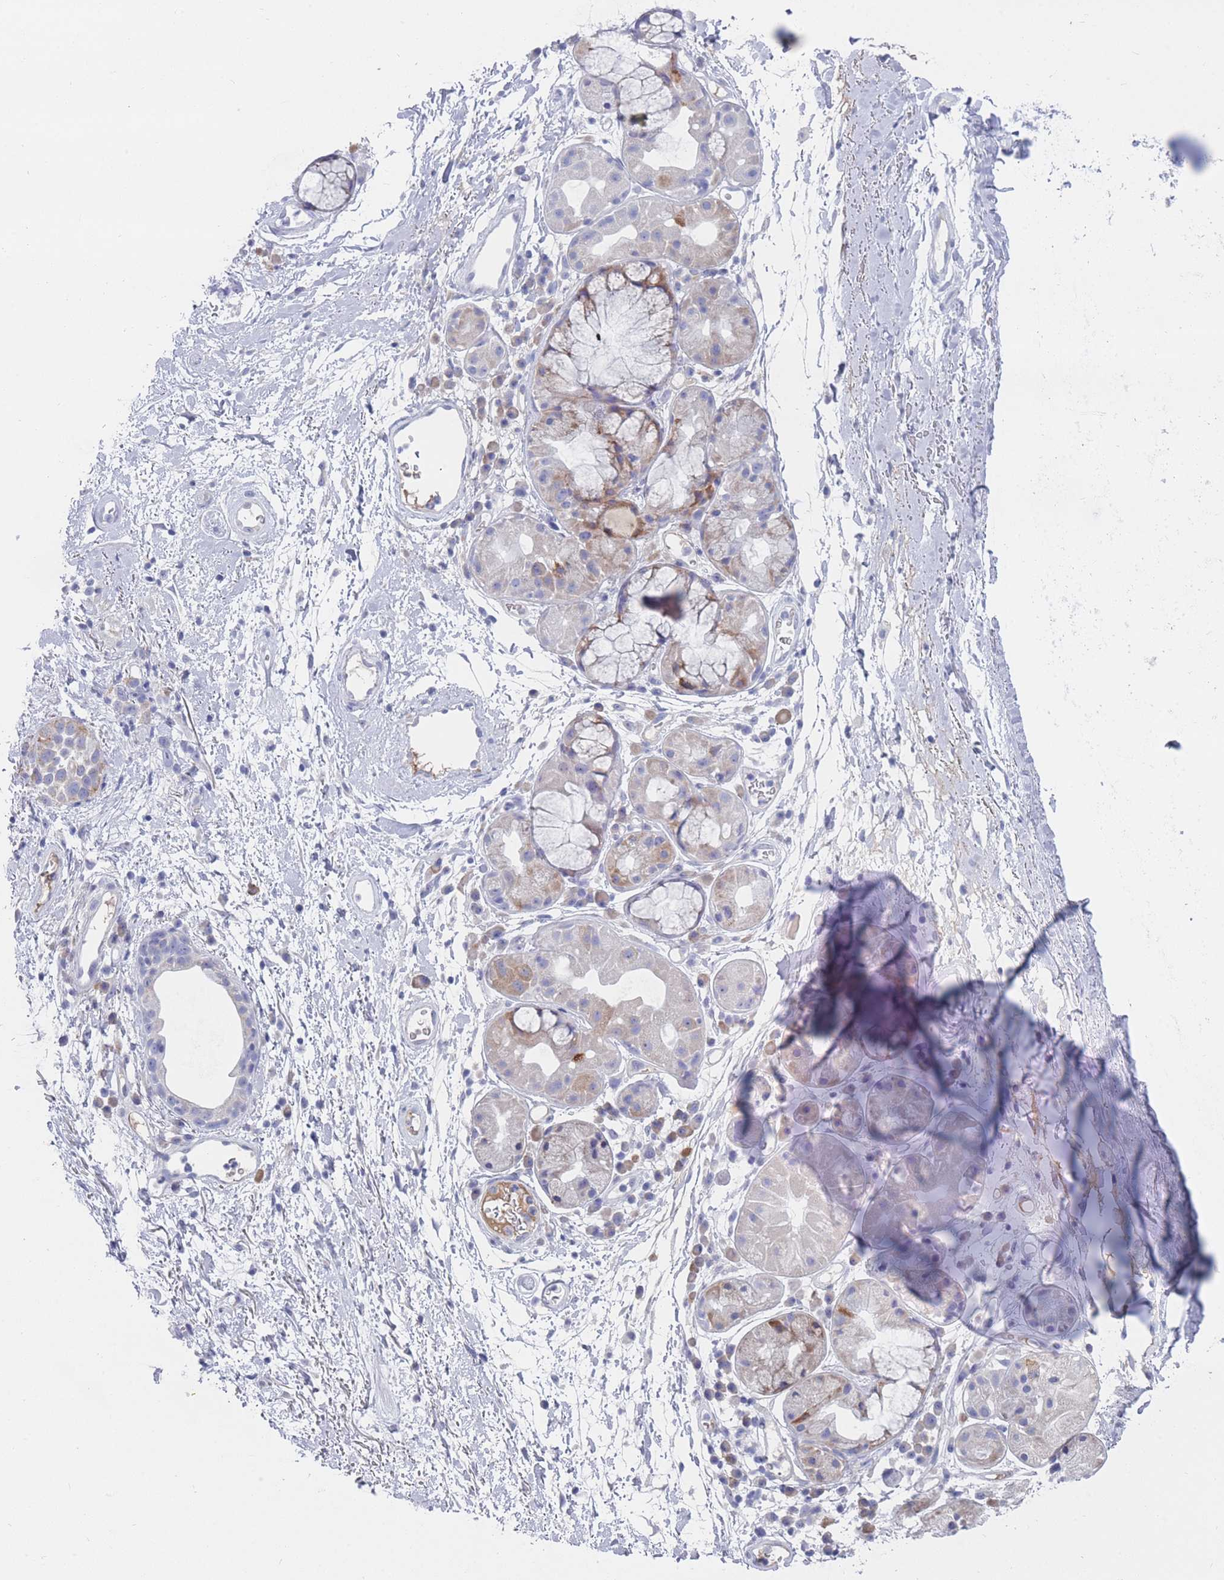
{"staining": {"intensity": "negative", "quantity": "none", "location": "none"}, "tissue": "adipose tissue", "cell_type": "Adipocytes", "image_type": "normal", "snomed": [{"axis": "morphology", "description": "Normal tissue, NOS"}, {"axis": "topography", "description": "Cartilage tissue"}], "caption": "Immunohistochemical staining of unremarkable human adipose tissue displays no significant expression in adipocytes. Brightfield microscopy of IHC stained with DAB (brown) and hematoxylin (blue), captured at high magnification.", "gene": "ST8SIA5", "patient": {"sex": "male", "age": 80}}